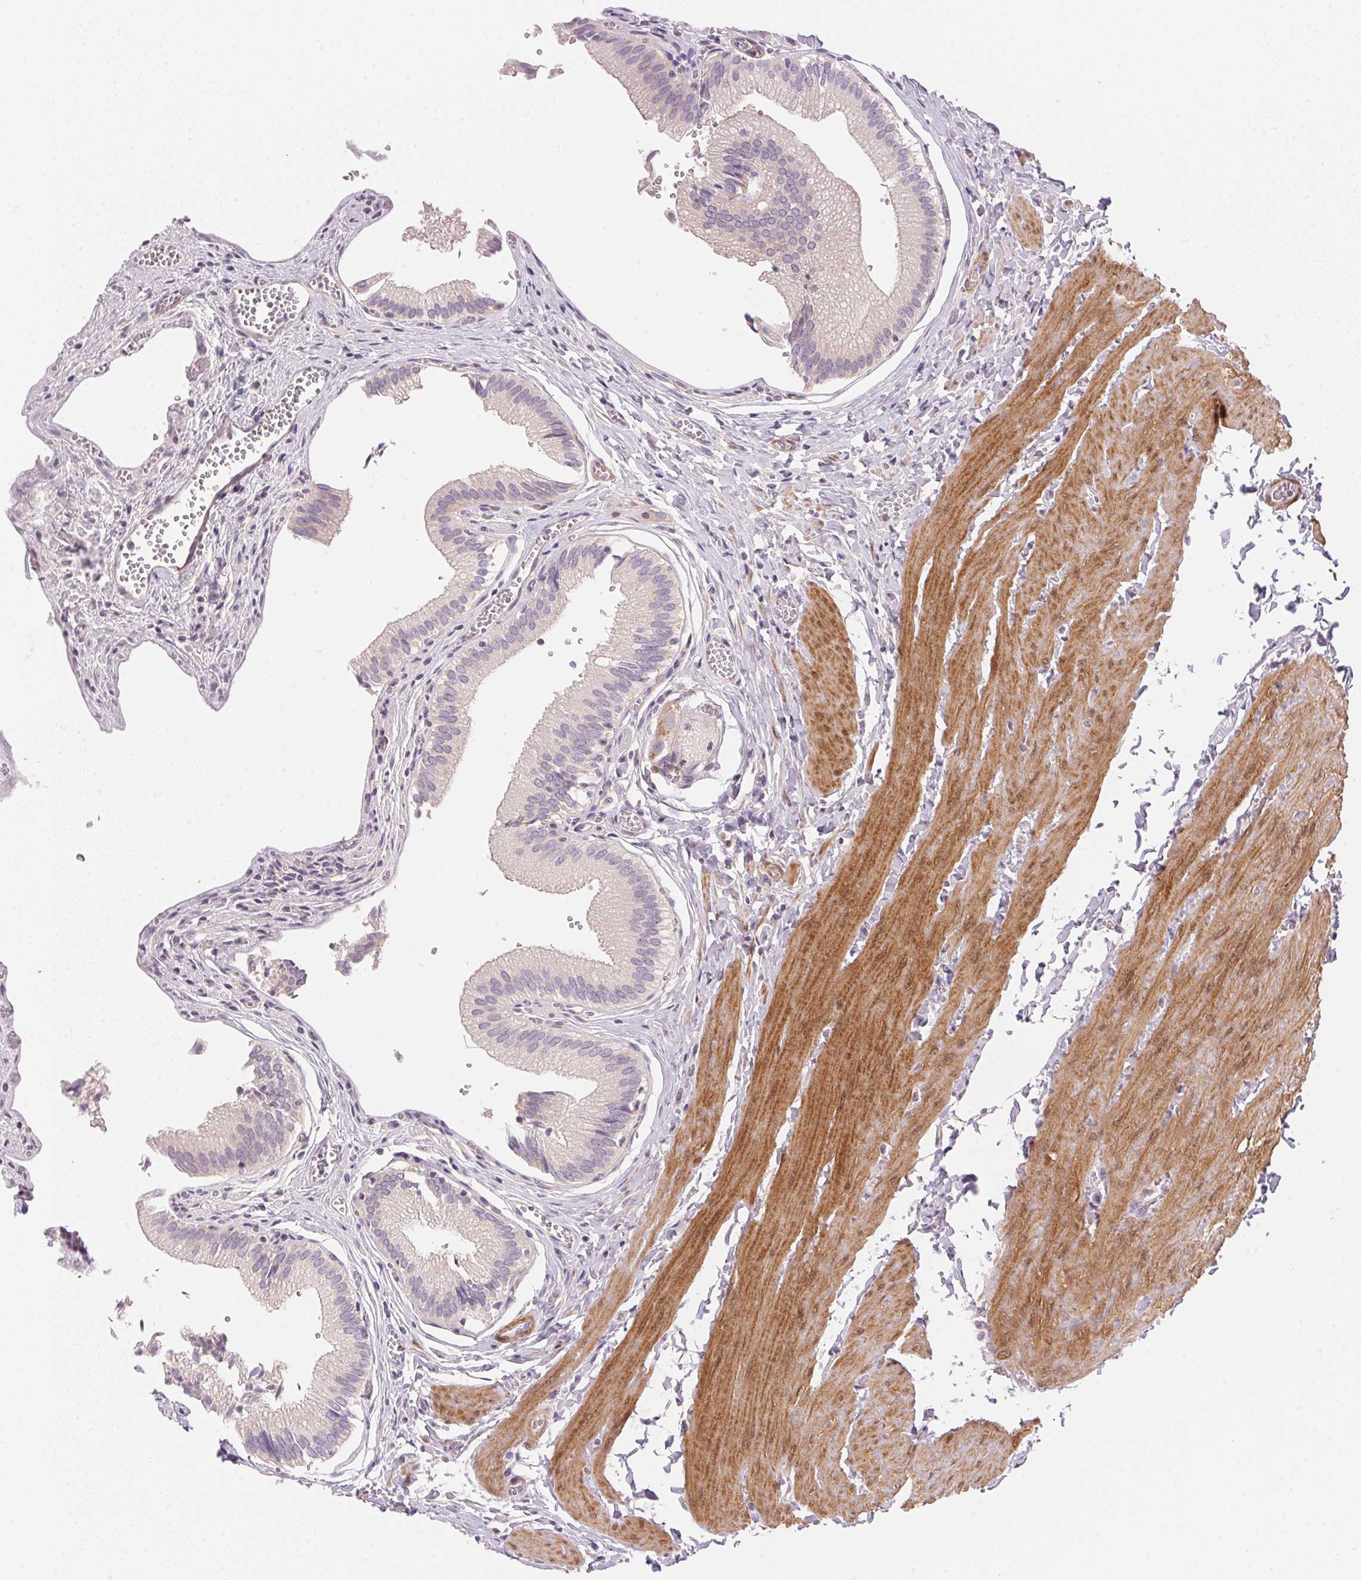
{"staining": {"intensity": "negative", "quantity": "none", "location": "none"}, "tissue": "gallbladder", "cell_type": "Glandular cells", "image_type": "normal", "snomed": [{"axis": "morphology", "description": "Normal tissue, NOS"}, {"axis": "topography", "description": "Gallbladder"}, {"axis": "topography", "description": "Peripheral nerve tissue"}], "caption": "Immunohistochemistry (IHC) micrograph of unremarkable human gallbladder stained for a protein (brown), which demonstrates no positivity in glandular cells.", "gene": "SMTN", "patient": {"sex": "male", "age": 17}}